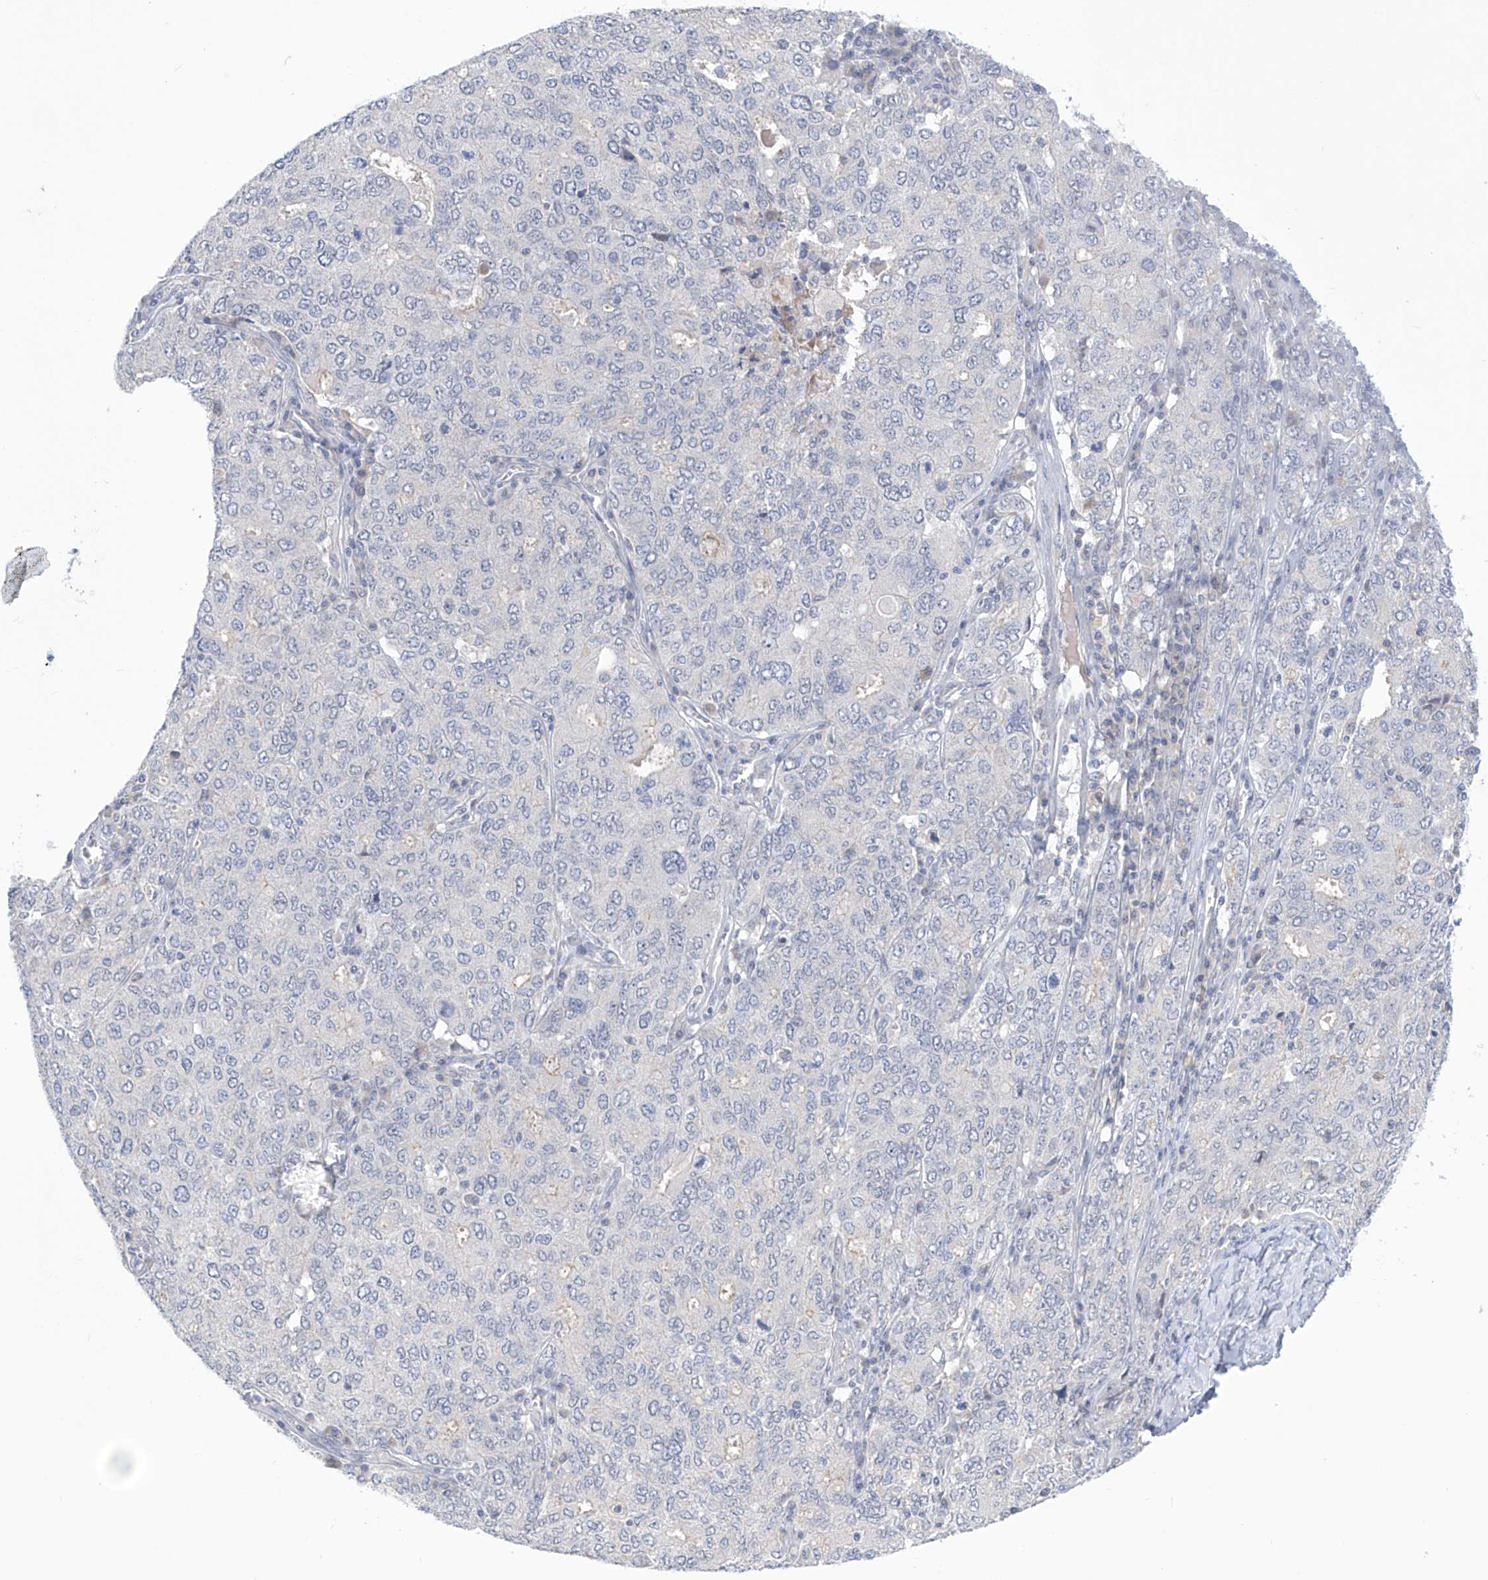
{"staining": {"intensity": "negative", "quantity": "none", "location": "none"}, "tissue": "ovarian cancer", "cell_type": "Tumor cells", "image_type": "cancer", "snomed": [{"axis": "morphology", "description": "Carcinoma, endometroid"}, {"axis": "topography", "description": "Ovary"}], "caption": "Tumor cells are negative for brown protein staining in endometroid carcinoma (ovarian).", "gene": "IBA57", "patient": {"sex": "female", "age": 62}}